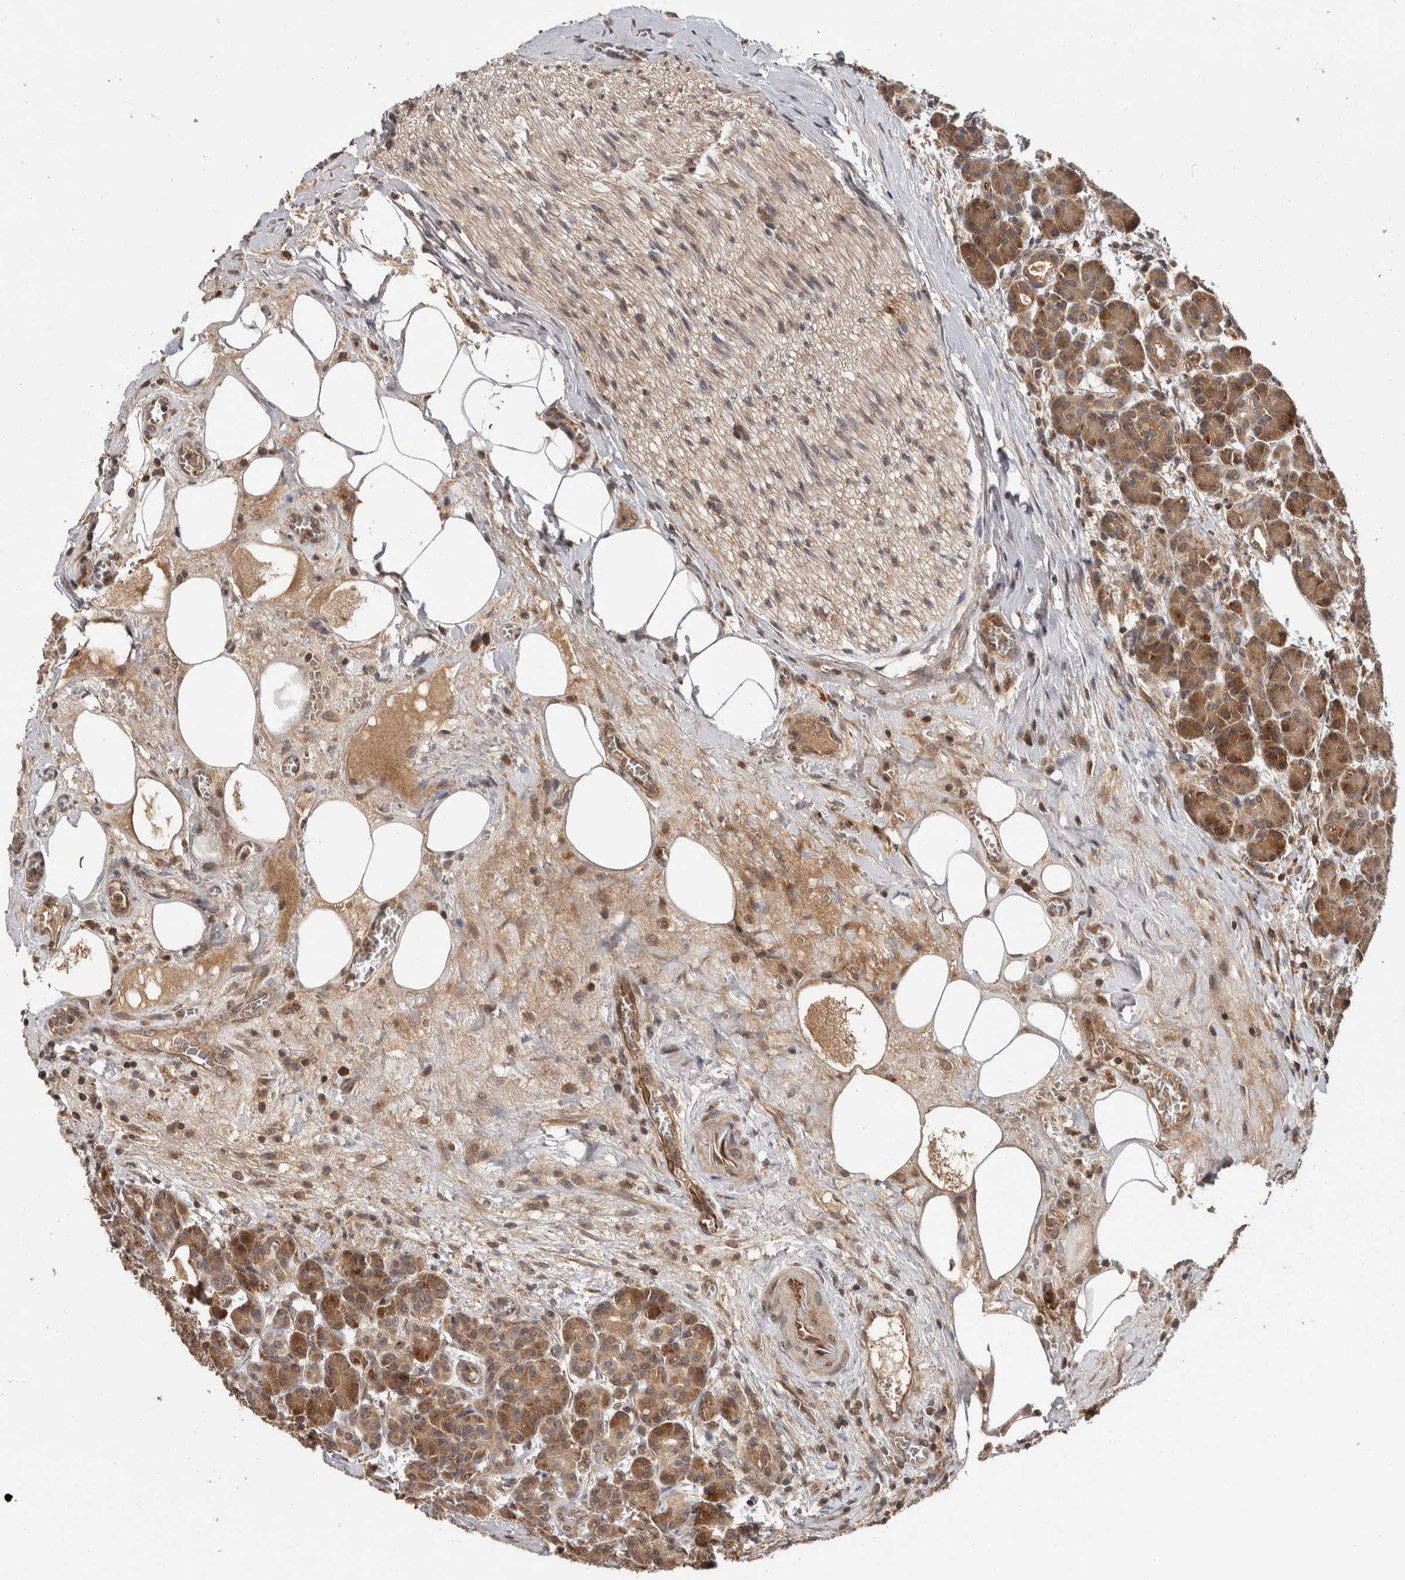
{"staining": {"intensity": "moderate", "quantity": ">75%", "location": "cytoplasmic/membranous"}, "tissue": "pancreas", "cell_type": "Exocrine glandular cells", "image_type": "normal", "snomed": [{"axis": "morphology", "description": "Normal tissue, NOS"}, {"axis": "topography", "description": "Pancreas"}], "caption": "This micrograph demonstrates unremarkable pancreas stained with IHC to label a protein in brown. The cytoplasmic/membranous of exocrine glandular cells show moderate positivity for the protein. Nuclei are counter-stained blue.", "gene": "HMOX2", "patient": {"sex": "male", "age": 63}}